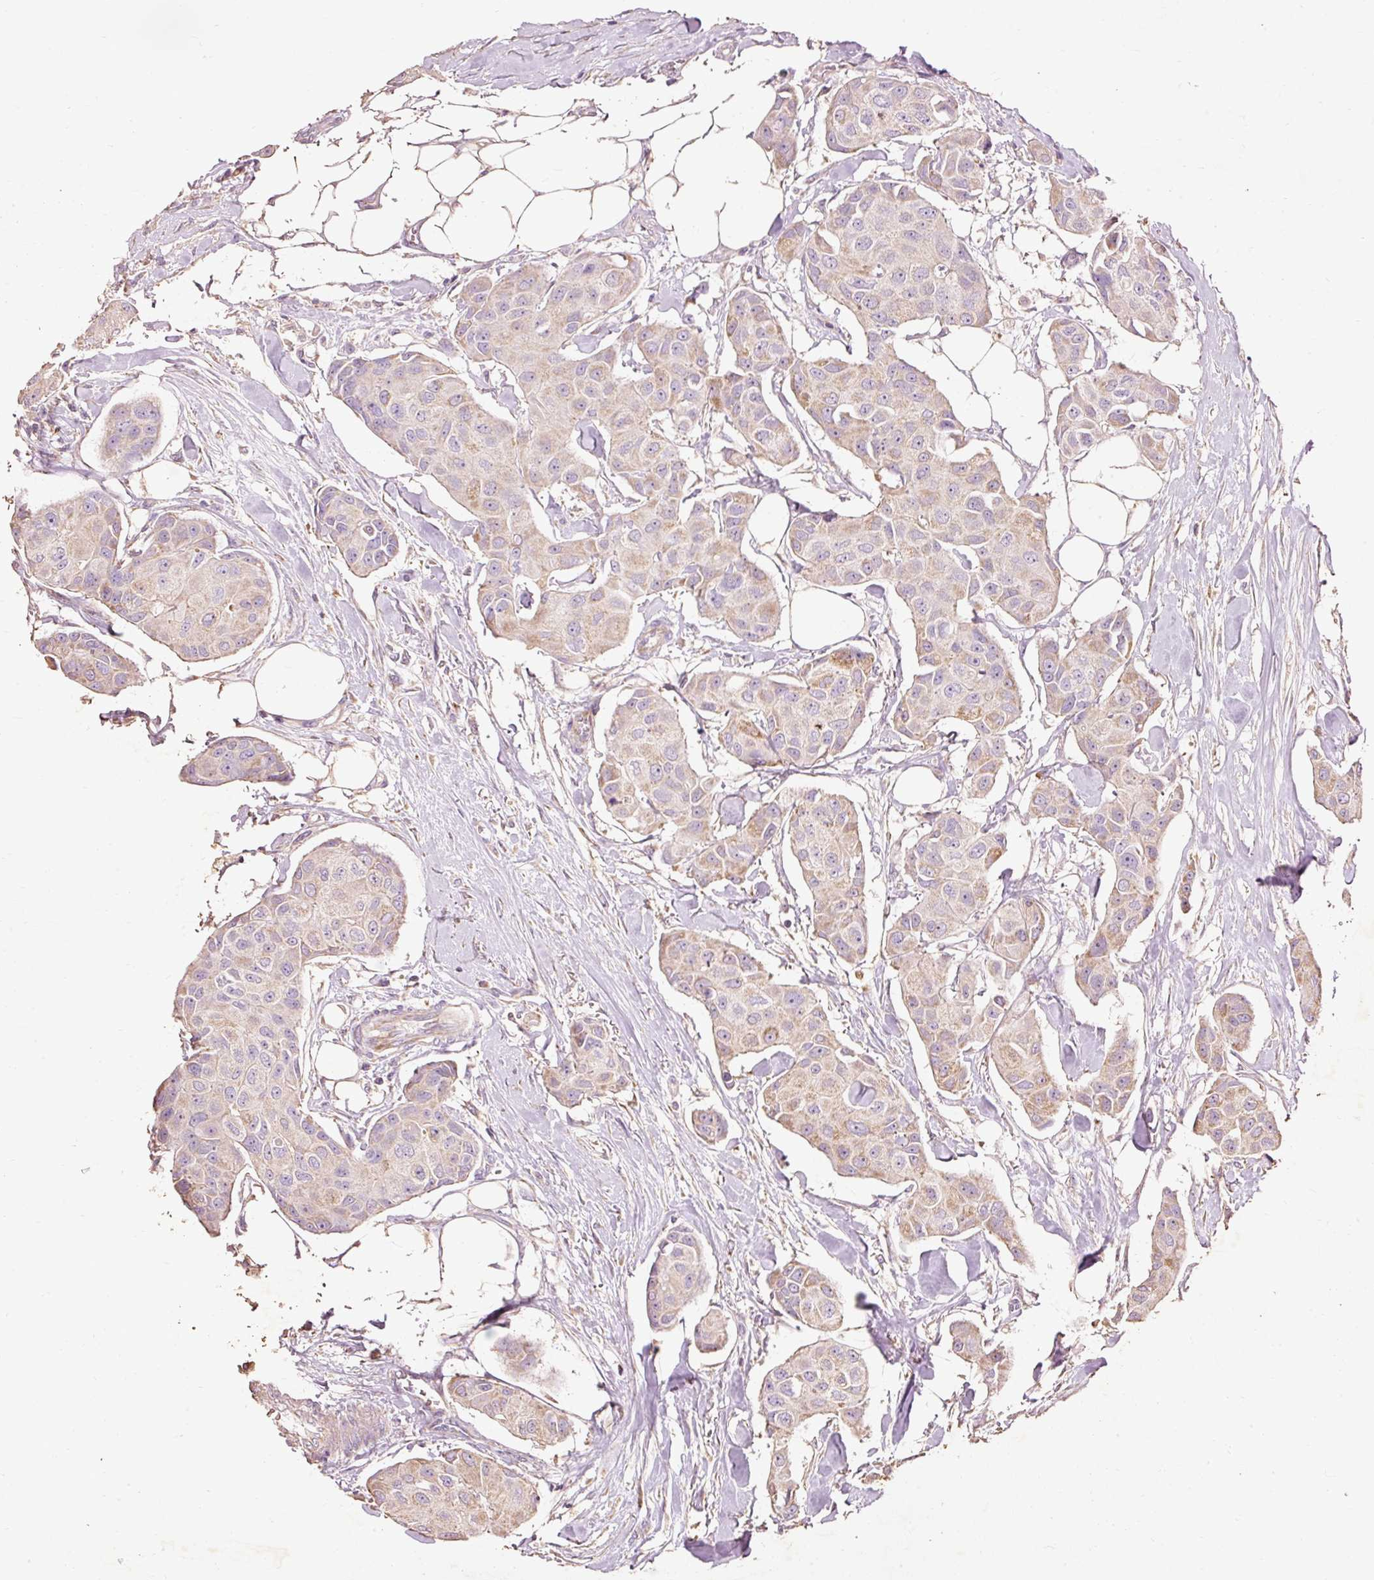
{"staining": {"intensity": "weak", "quantity": "25%-75%", "location": "cytoplasmic/membranous"}, "tissue": "breast cancer", "cell_type": "Tumor cells", "image_type": "cancer", "snomed": [{"axis": "morphology", "description": "Duct carcinoma"}, {"axis": "topography", "description": "Breast"}, {"axis": "topography", "description": "Lymph node"}], "caption": "Immunohistochemical staining of infiltrating ductal carcinoma (breast) reveals low levels of weak cytoplasmic/membranous protein staining in about 25%-75% of tumor cells. Nuclei are stained in blue.", "gene": "PRDX5", "patient": {"sex": "female", "age": 80}}